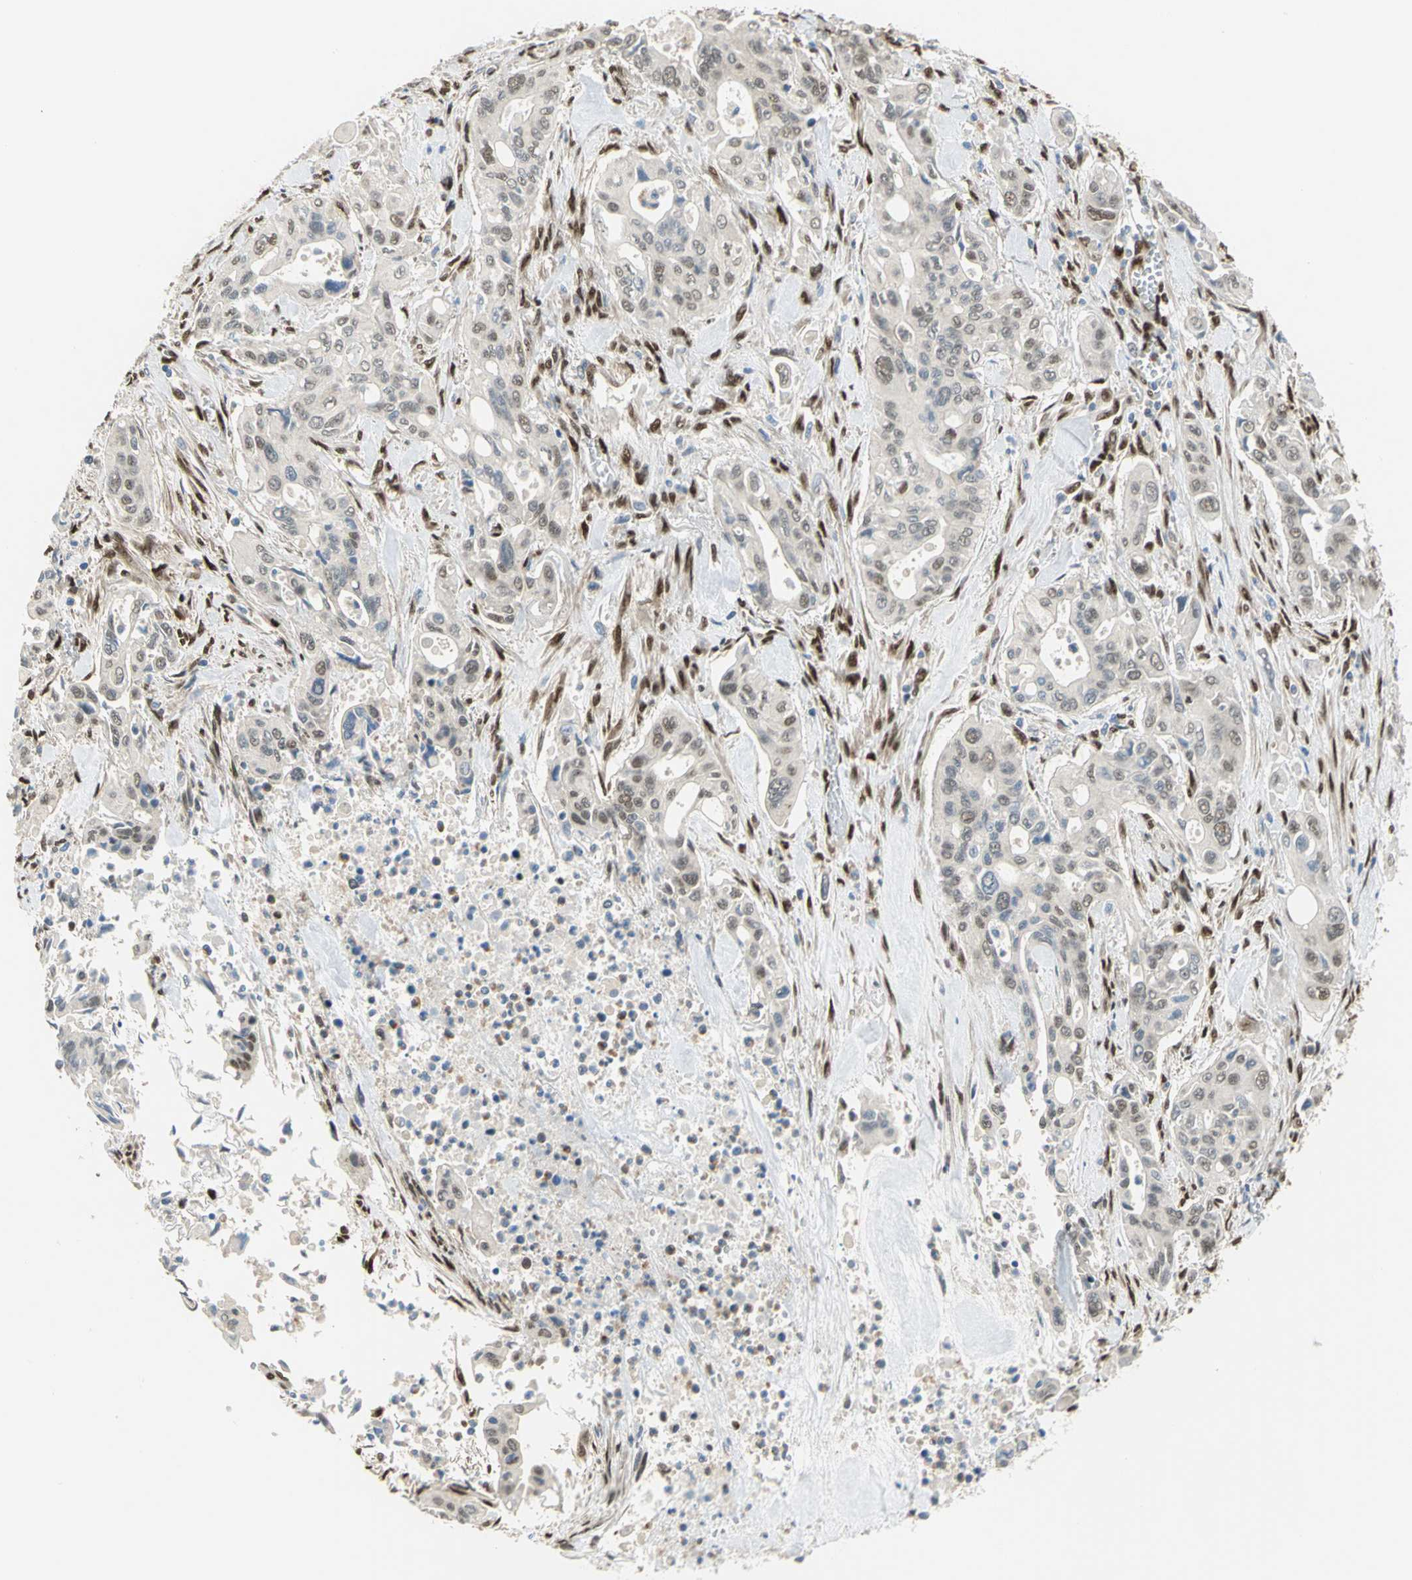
{"staining": {"intensity": "weak", "quantity": "<25%", "location": "cytoplasmic/membranous,nuclear"}, "tissue": "pancreatic cancer", "cell_type": "Tumor cells", "image_type": "cancer", "snomed": [{"axis": "morphology", "description": "Adenocarcinoma, NOS"}, {"axis": "topography", "description": "Pancreas"}], "caption": "An image of pancreatic cancer stained for a protein demonstrates no brown staining in tumor cells.", "gene": "RBFOX2", "patient": {"sex": "male", "age": 77}}